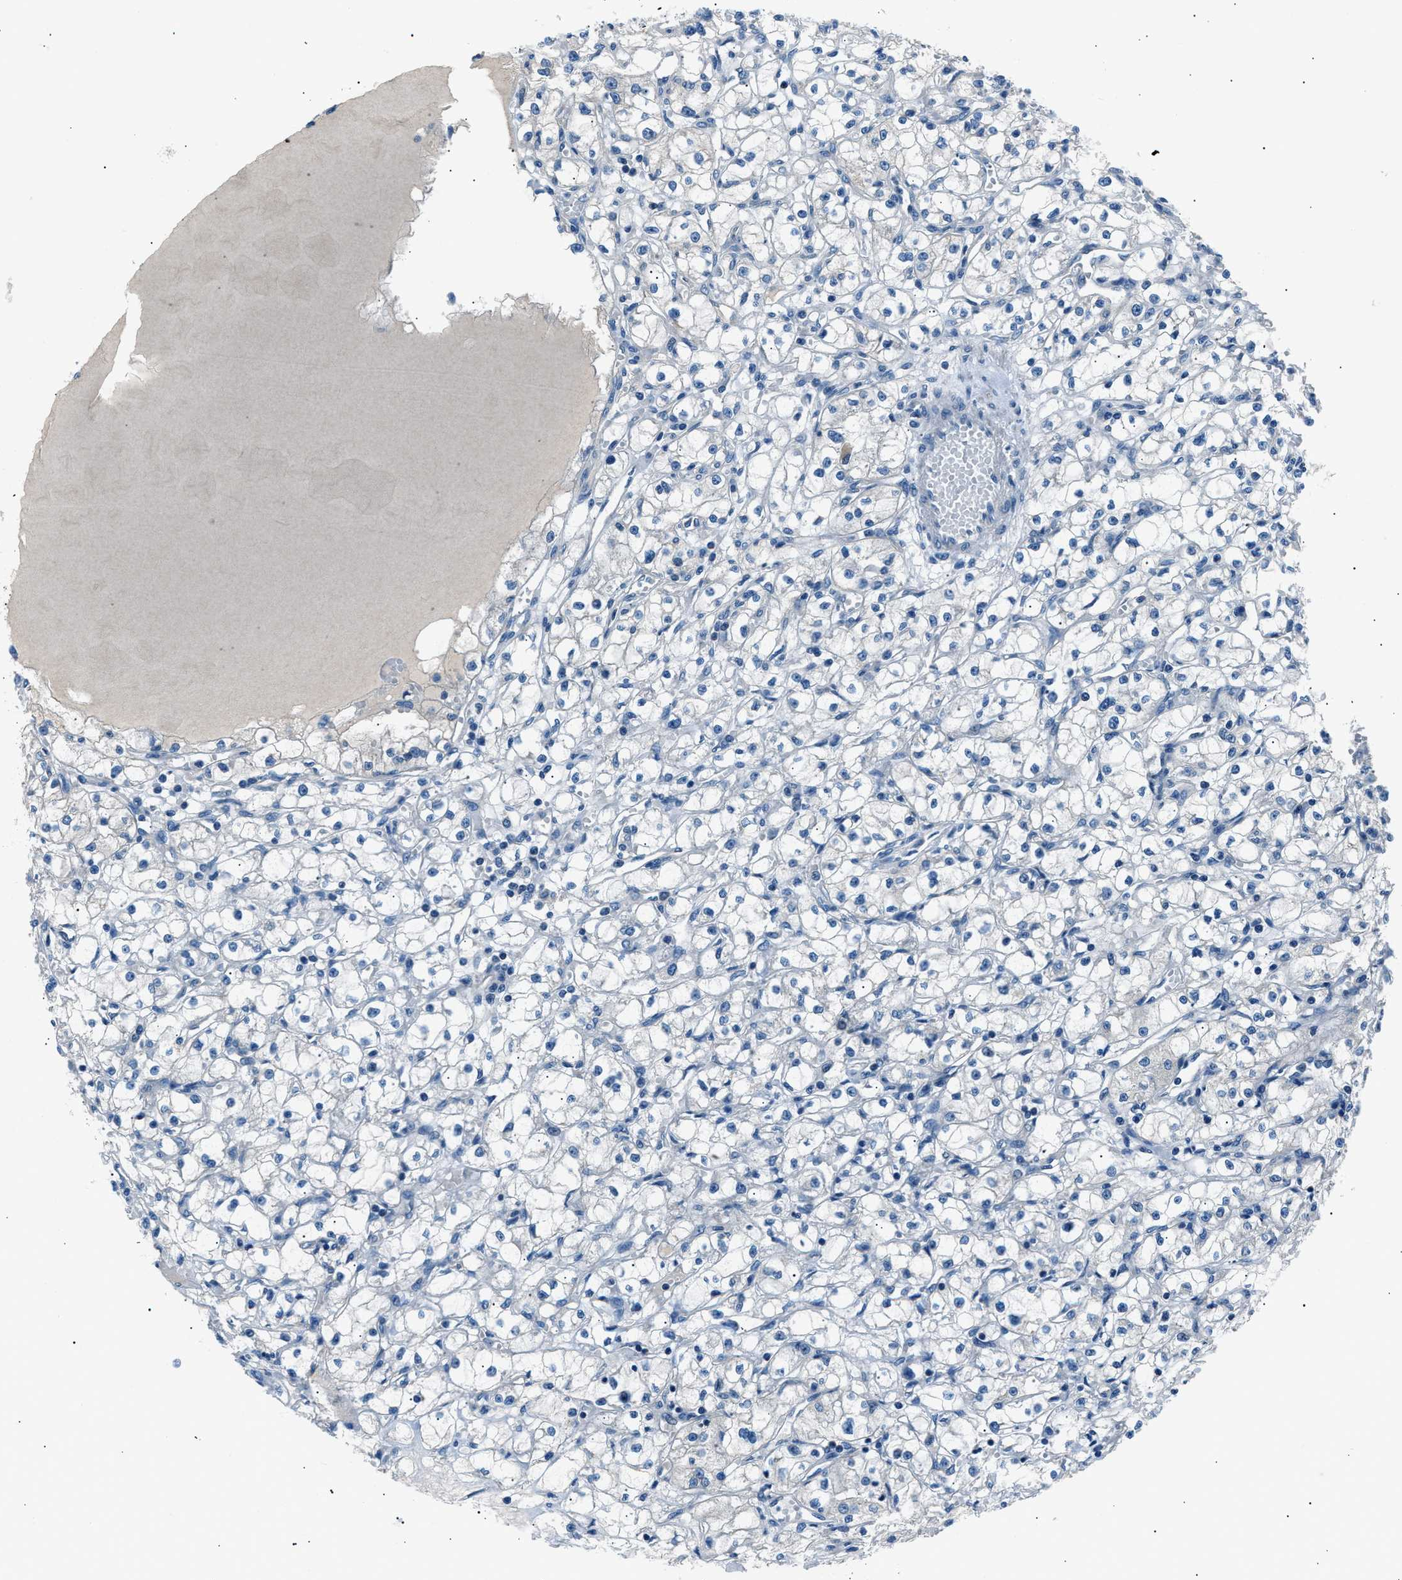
{"staining": {"intensity": "negative", "quantity": "none", "location": "none"}, "tissue": "renal cancer", "cell_type": "Tumor cells", "image_type": "cancer", "snomed": [{"axis": "morphology", "description": "Adenocarcinoma, NOS"}, {"axis": "topography", "description": "Kidney"}], "caption": "Renal cancer (adenocarcinoma) was stained to show a protein in brown. There is no significant expression in tumor cells.", "gene": "LRRC37B", "patient": {"sex": "male", "age": 56}}